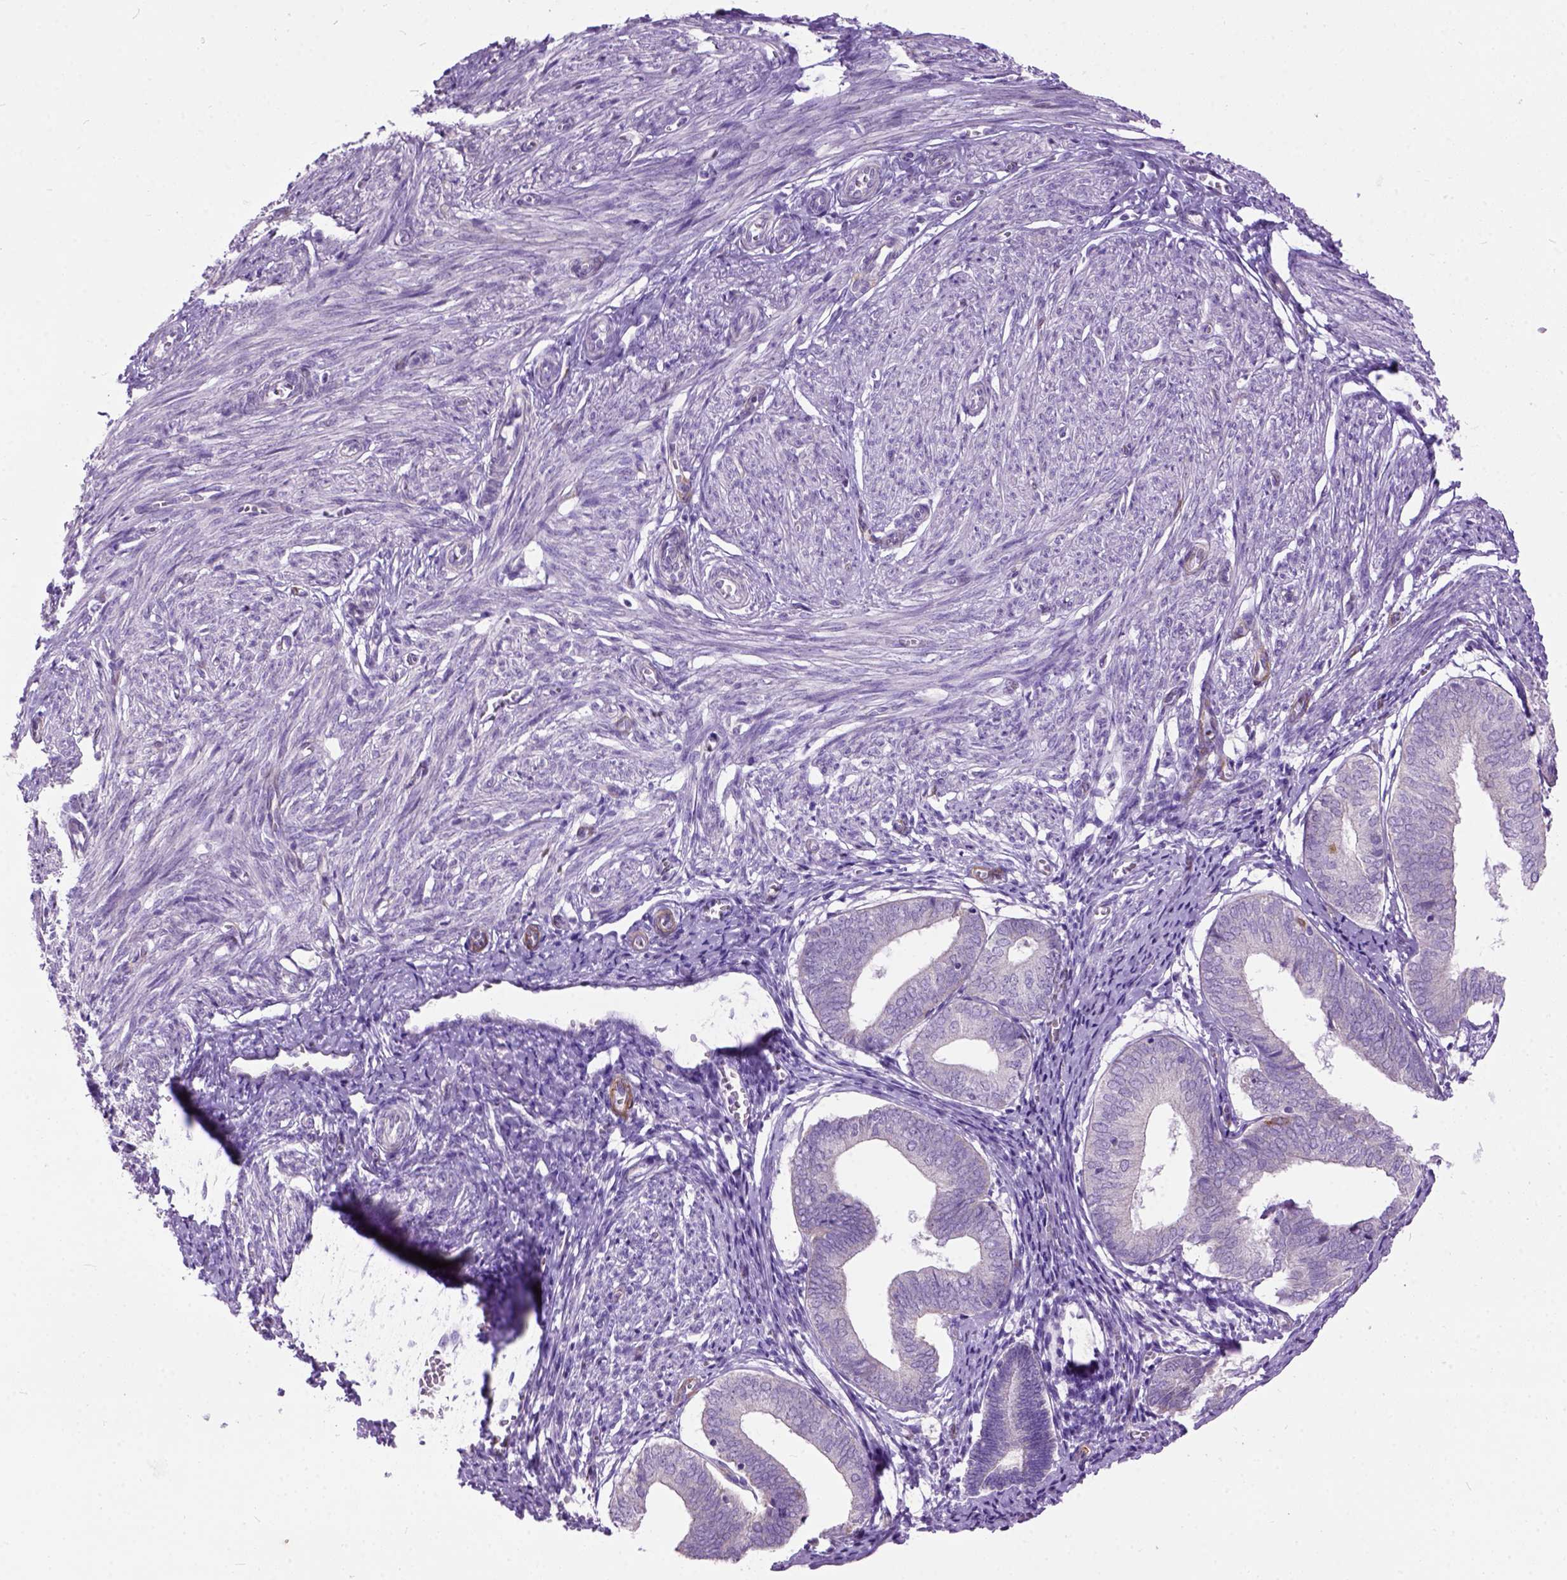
{"staining": {"intensity": "negative", "quantity": "none", "location": "none"}, "tissue": "endometrium", "cell_type": "Cells in endometrial stroma", "image_type": "normal", "snomed": [{"axis": "morphology", "description": "Normal tissue, NOS"}, {"axis": "topography", "description": "Endometrium"}], "caption": "Protein analysis of unremarkable endometrium exhibits no significant expression in cells in endometrial stroma.", "gene": "MAPT", "patient": {"sex": "female", "age": 50}}